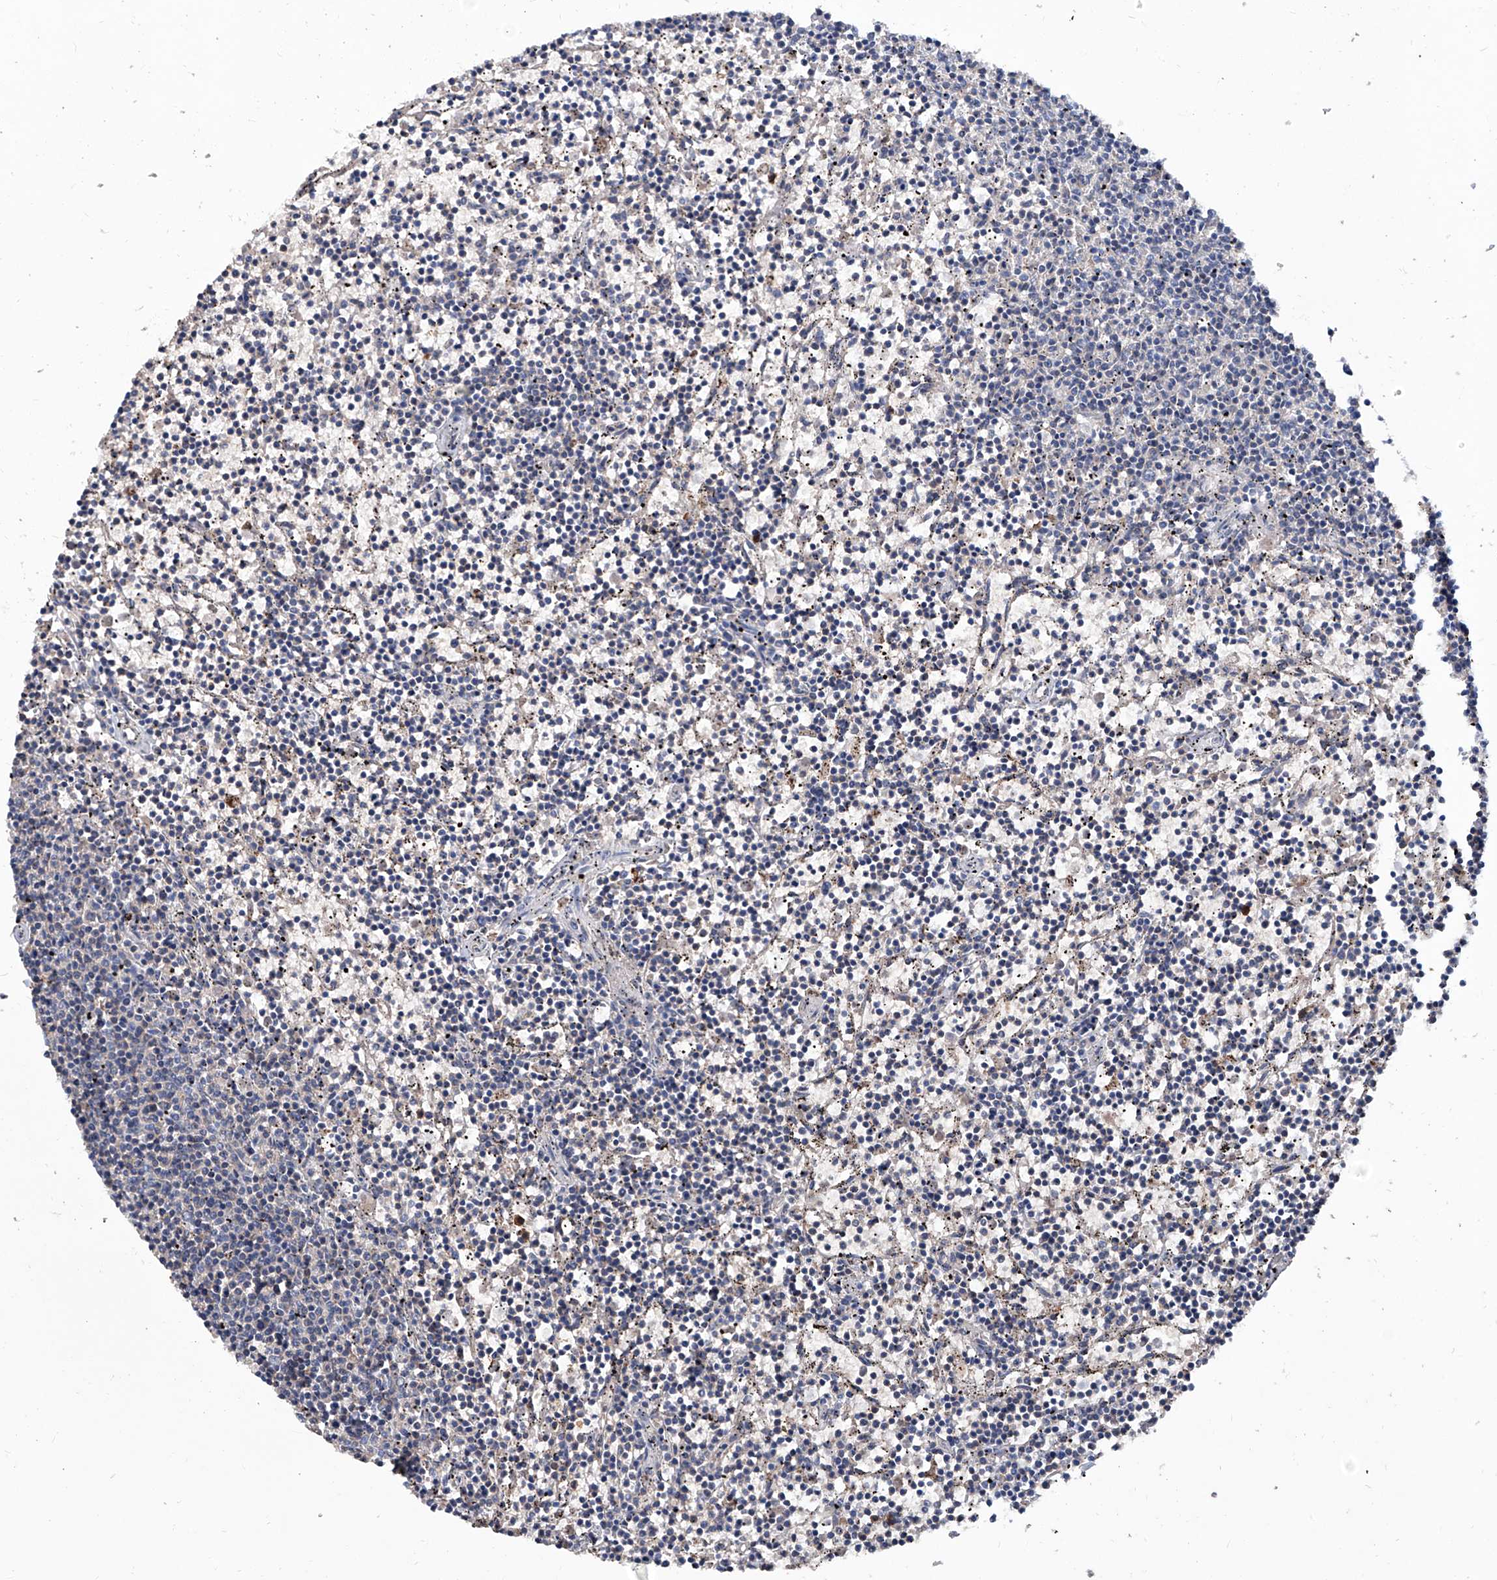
{"staining": {"intensity": "negative", "quantity": "none", "location": "none"}, "tissue": "lymphoma", "cell_type": "Tumor cells", "image_type": "cancer", "snomed": [{"axis": "morphology", "description": "Malignant lymphoma, non-Hodgkin's type, Low grade"}, {"axis": "topography", "description": "Spleen"}], "caption": "Human lymphoma stained for a protein using immunohistochemistry (IHC) reveals no staining in tumor cells.", "gene": "NHS", "patient": {"sex": "female", "age": 50}}